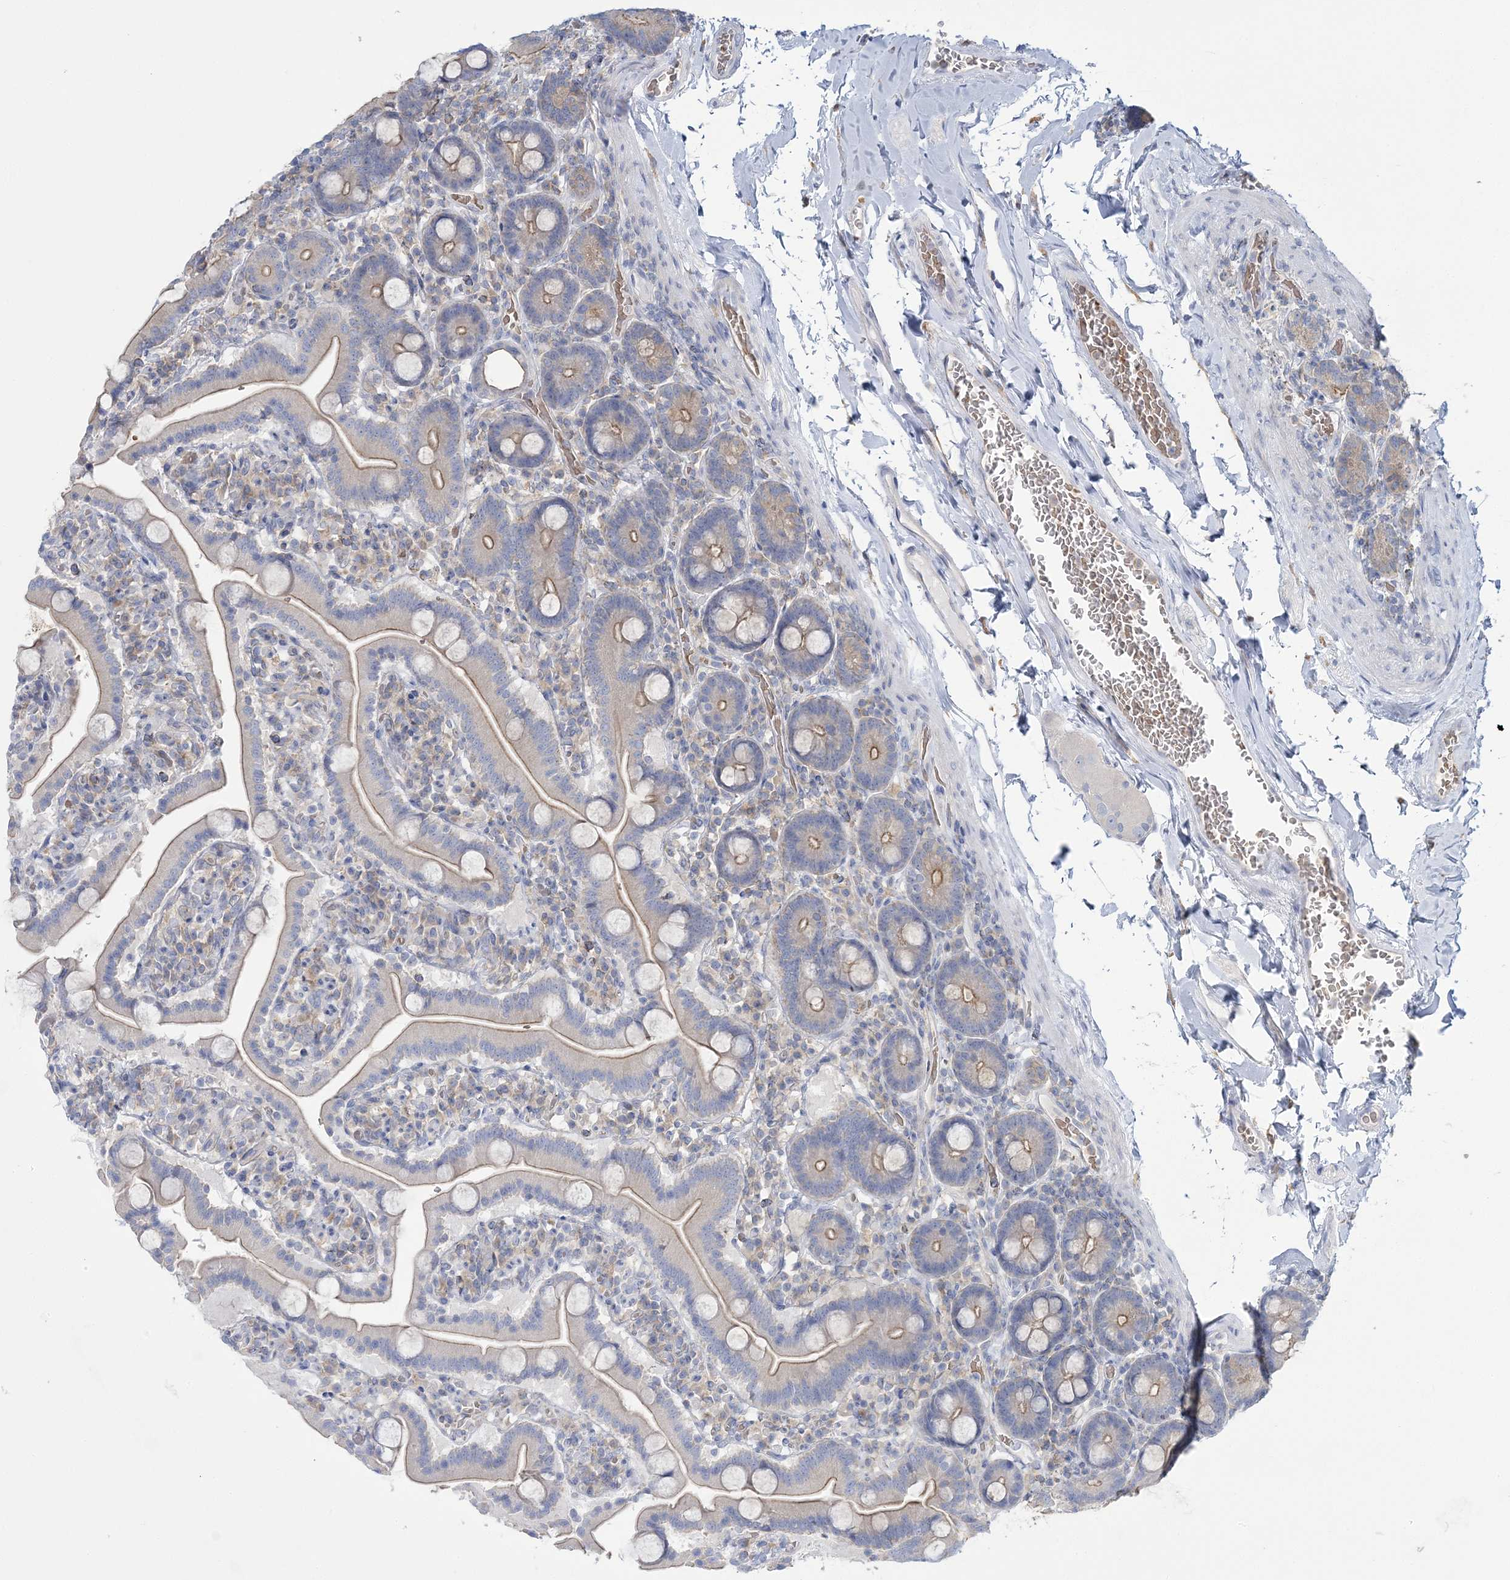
{"staining": {"intensity": "moderate", "quantity": "<25%", "location": "cytoplasmic/membranous"}, "tissue": "duodenum", "cell_type": "Glandular cells", "image_type": "normal", "snomed": [{"axis": "morphology", "description": "Normal tissue, NOS"}, {"axis": "topography", "description": "Duodenum"}], "caption": "This image exhibits immunohistochemistry (IHC) staining of benign duodenum, with low moderate cytoplasmic/membranous staining in about <25% of glandular cells.", "gene": "ATP11B", "patient": {"sex": "male", "age": 55}}